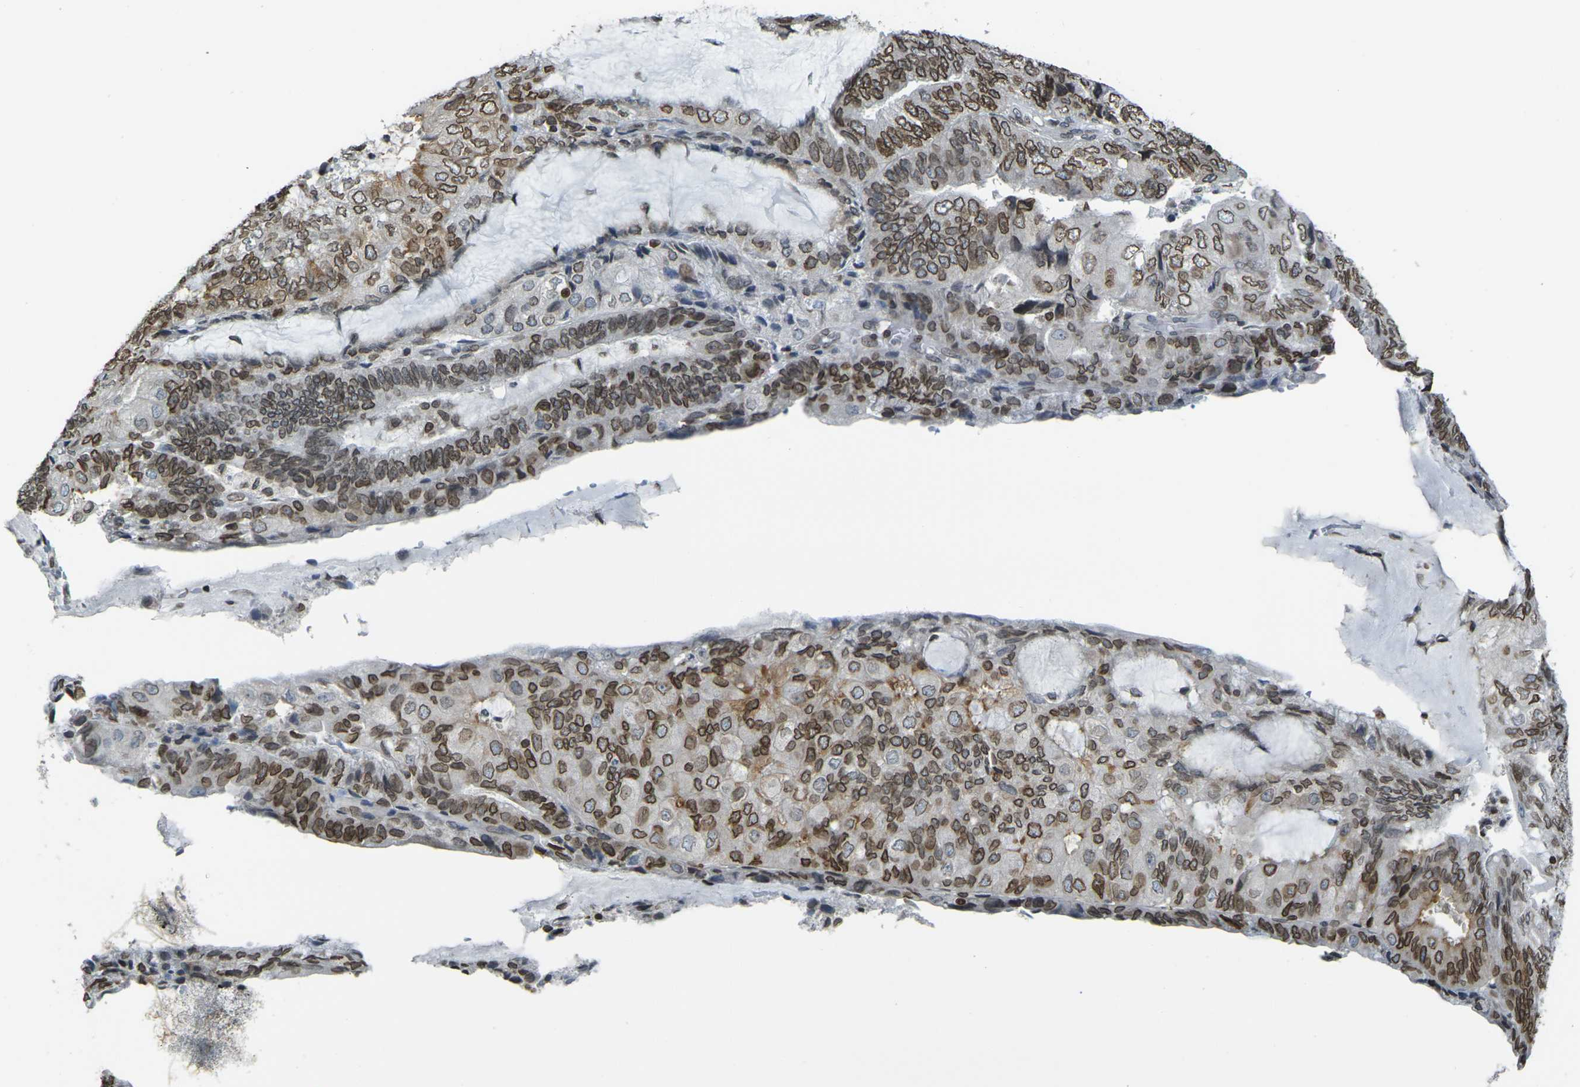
{"staining": {"intensity": "moderate", "quantity": ">75%", "location": "cytoplasmic/membranous,nuclear"}, "tissue": "endometrial cancer", "cell_type": "Tumor cells", "image_type": "cancer", "snomed": [{"axis": "morphology", "description": "Adenocarcinoma, NOS"}, {"axis": "topography", "description": "Endometrium"}], "caption": "Immunohistochemistry (IHC) photomicrograph of neoplastic tissue: human endometrial adenocarcinoma stained using immunohistochemistry displays medium levels of moderate protein expression localized specifically in the cytoplasmic/membranous and nuclear of tumor cells, appearing as a cytoplasmic/membranous and nuclear brown color.", "gene": "BRDT", "patient": {"sex": "female", "age": 81}}